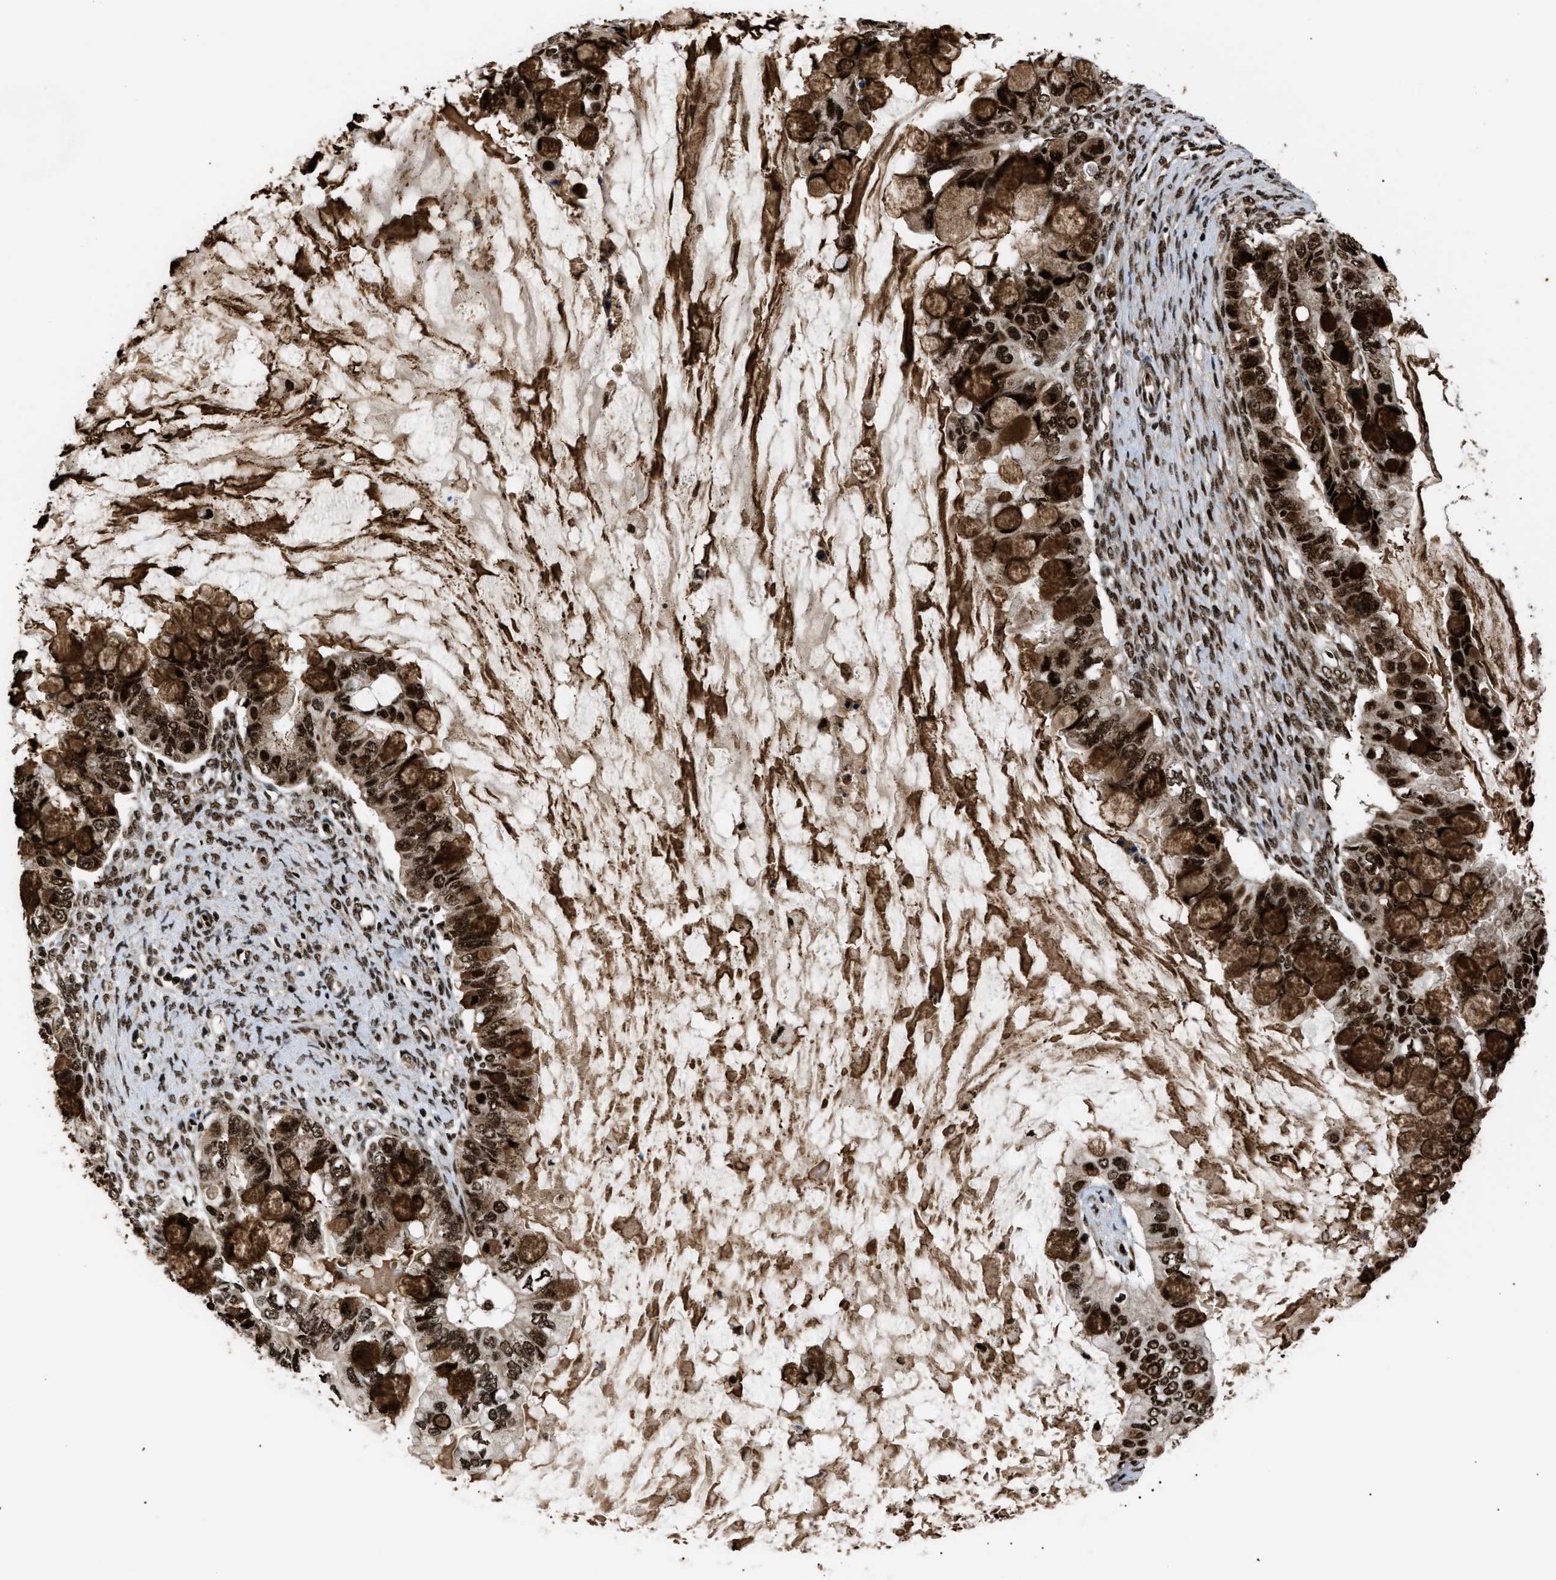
{"staining": {"intensity": "strong", "quantity": ">75%", "location": "cytoplasmic/membranous,nuclear"}, "tissue": "ovarian cancer", "cell_type": "Tumor cells", "image_type": "cancer", "snomed": [{"axis": "morphology", "description": "Cystadenocarcinoma, mucinous, NOS"}, {"axis": "topography", "description": "Ovary"}], "caption": "Immunohistochemistry (IHC) (DAB (3,3'-diaminobenzidine)) staining of ovarian cancer (mucinous cystadenocarcinoma) reveals strong cytoplasmic/membranous and nuclear protein staining in approximately >75% of tumor cells.", "gene": "RBM5", "patient": {"sex": "female", "age": 80}}